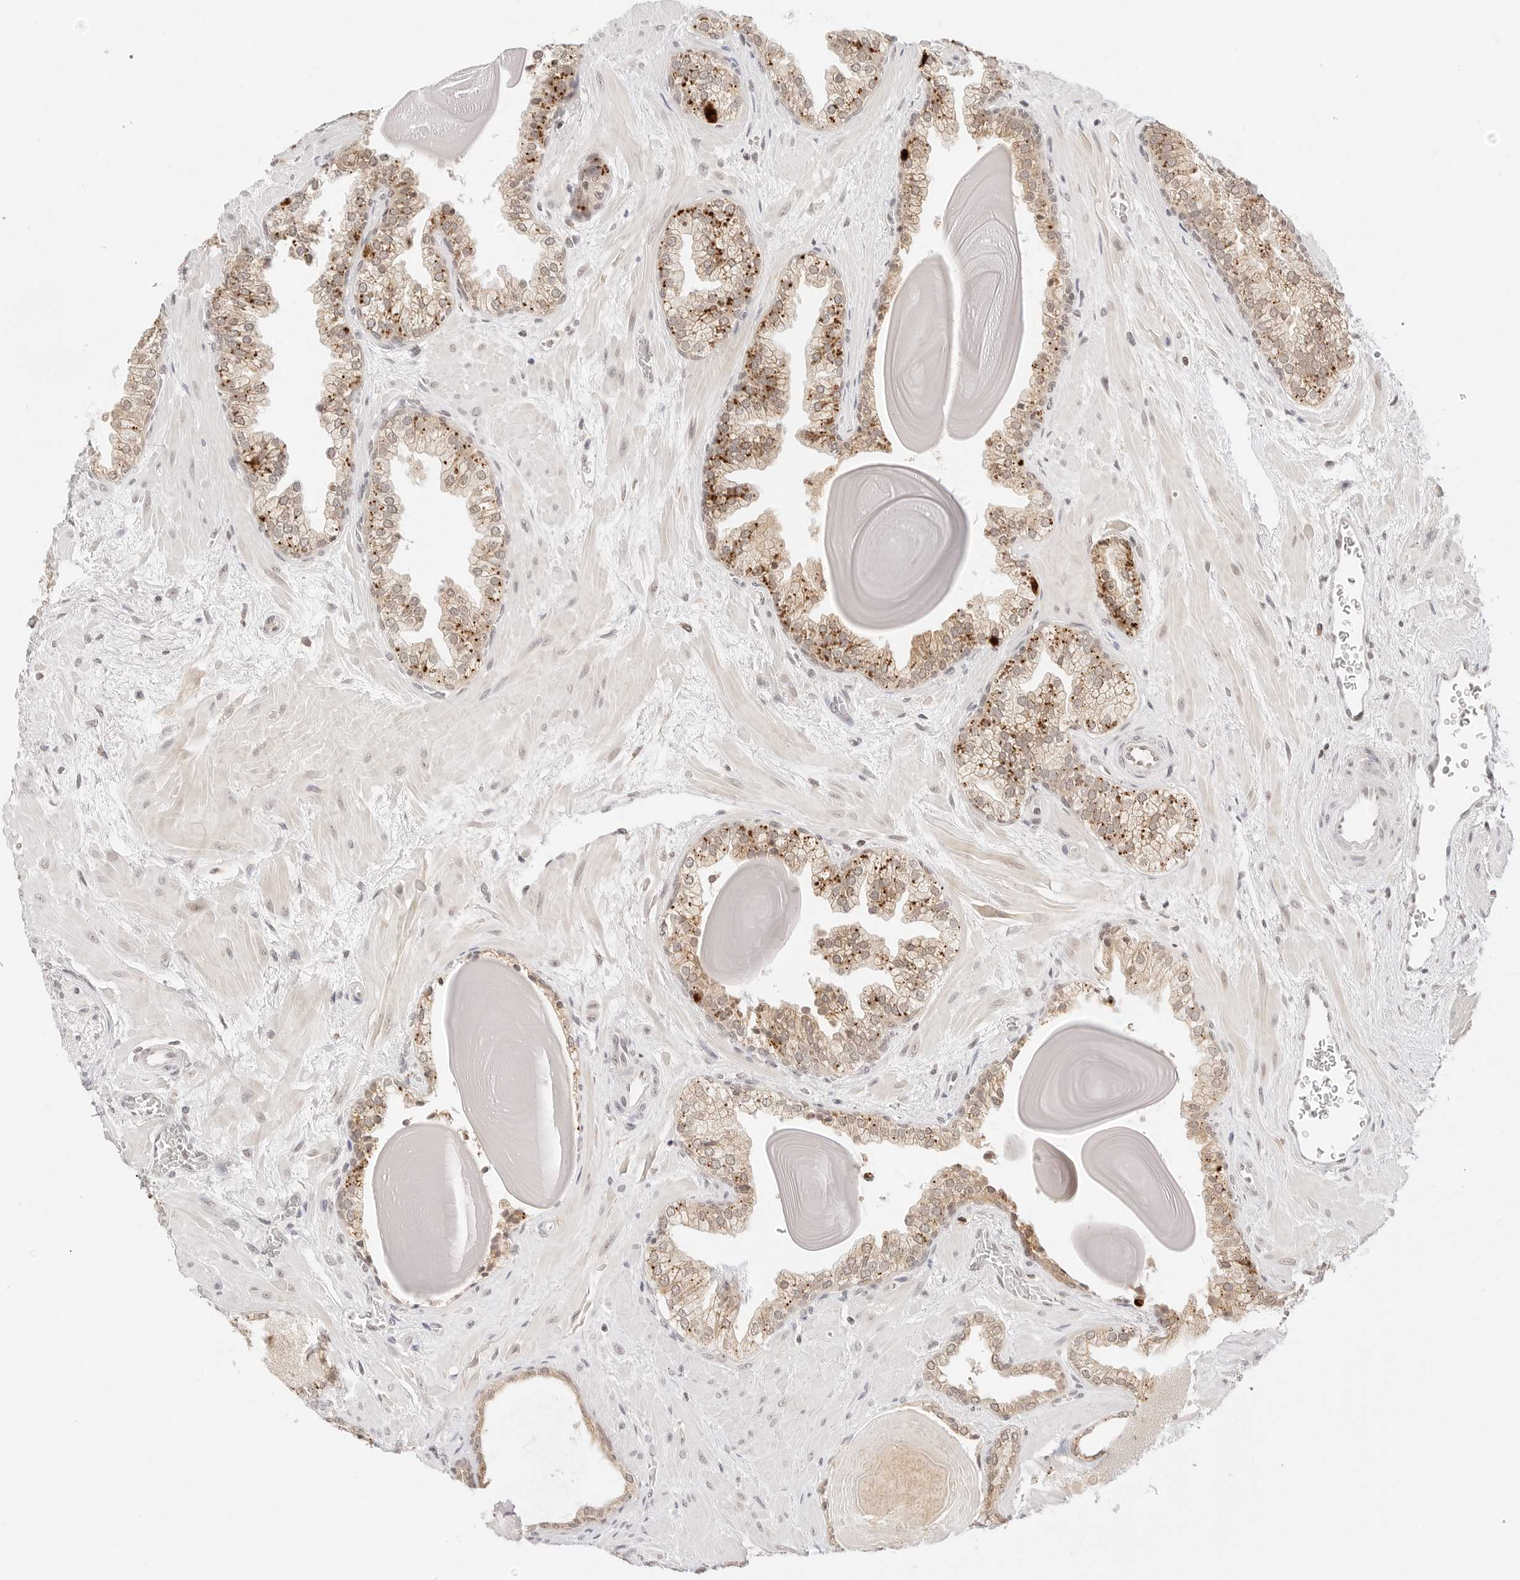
{"staining": {"intensity": "moderate", "quantity": ">75%", "location": "cytoplasmic/membranous"}, "tissue": "prostate", "cell_type": "Glandular cells", "image_type": "normal", "snomed": [{"axis": "morphology", "description": "Normal tissue, NOS"}, {"axis": "topography", "description": "Prostate"}], "caption": "Protein staining reveals moderate cytoplasmic/membranous positivity in about >75% of glandular cells in benign prostate.", "gene": "SEPTIN4", "patient": {"sex": "male", "age": 48}}